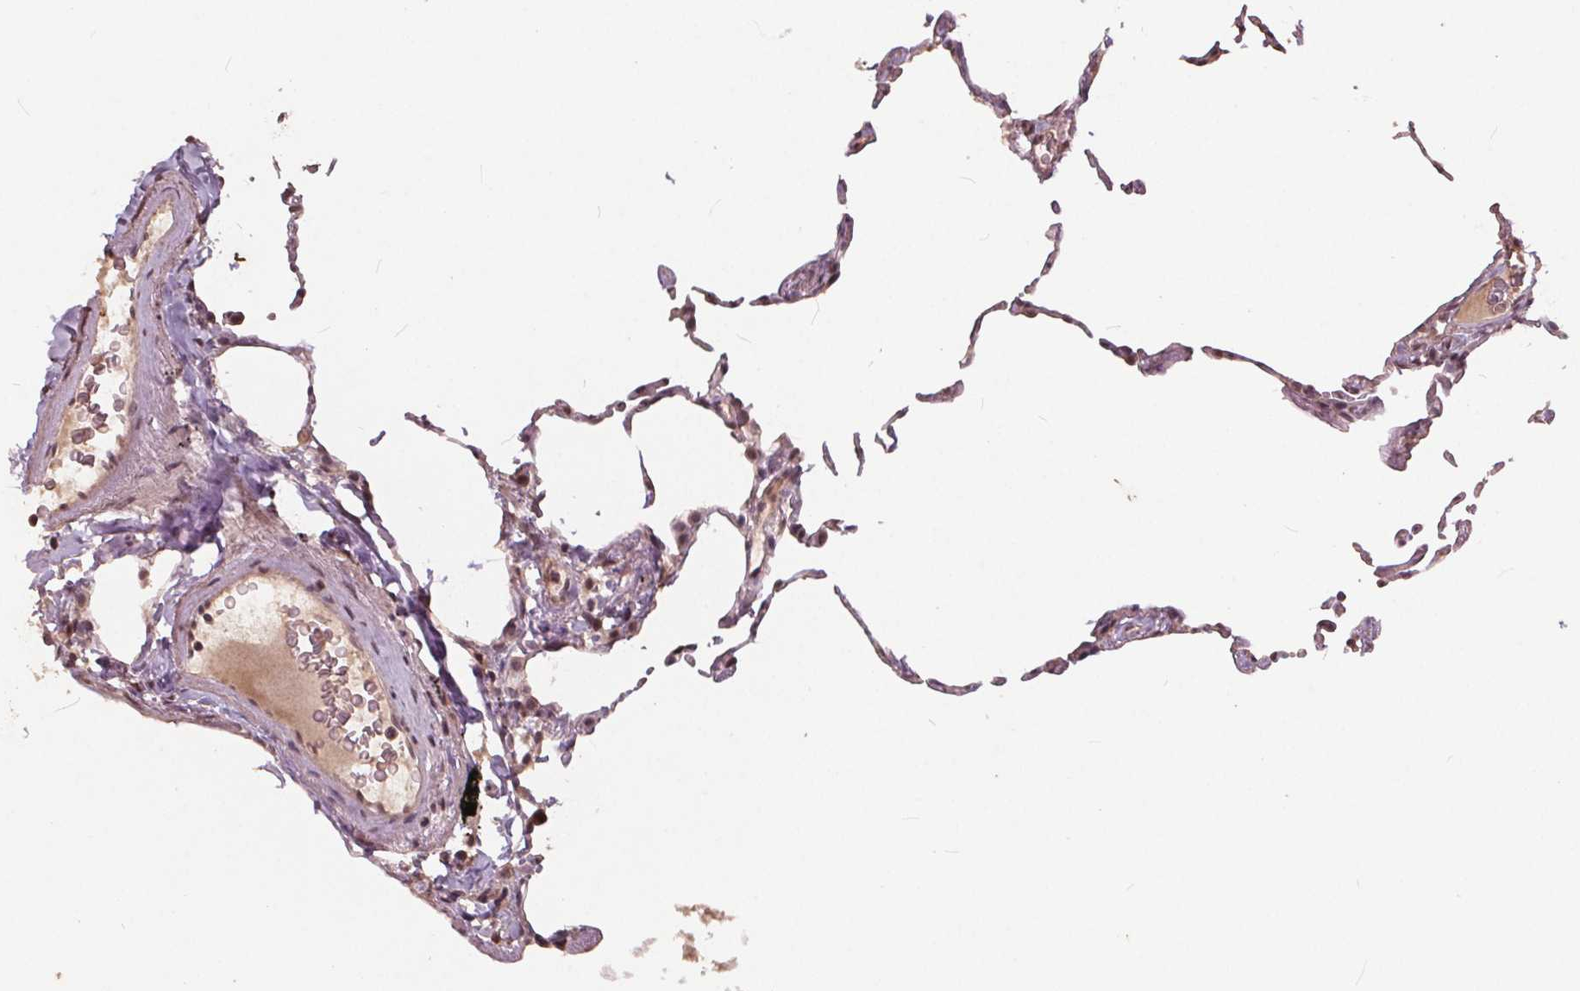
{"staining": {"intensity": "moderate", "quantity": "25%-75%", "location": "nuclear"}, "tissue": "lung", "cell_type": "Alveolar cells", "image_type": "normal", "snomed": [{"axis": "morphology", "description": "Normal tissue, NOS"}, {"axis": "topography", "description": "Lung"}], "caption": "Immunohistochemical staining of unremarkable human lung demonstrates medium levels of moderate nuclear positivity in approximately 25%-75% of alveolar cells.", "gene": "DNMT3B", "patient": {"sex": "female", "age": 57}}